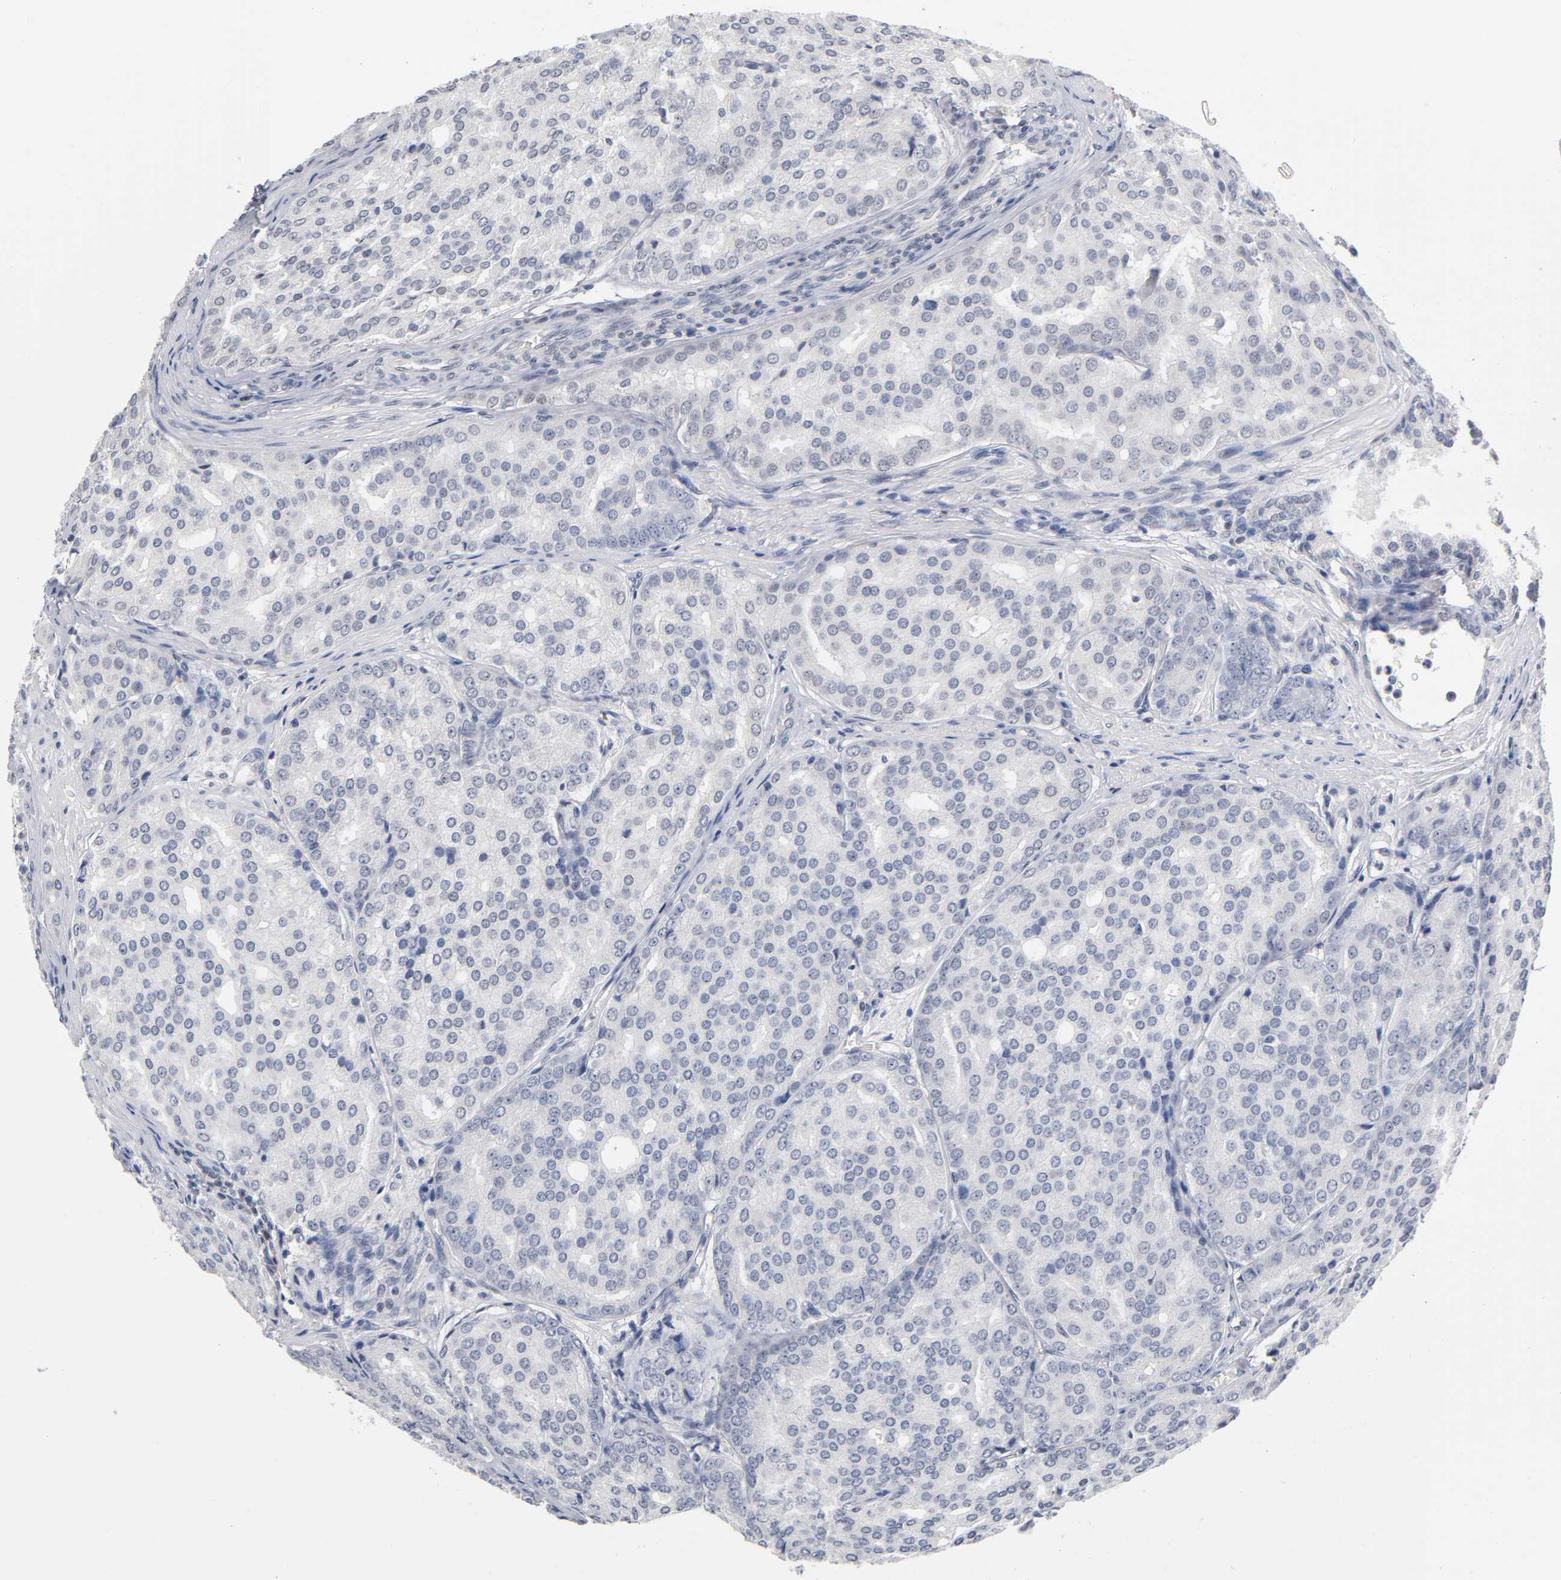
{"staining": {"intensity": "negative", "quantity": "none", "location": "none"}, "tissue": "prostate cancer", "cell_type": "Tumor cells", "image_type": "cancer", "snomed": [{"axis": "morphology", "description": "Adenocarcinoma, High grade"}, {"axis": "topography", "description": "Prostate"}], "caption": "Tumor cells show no significant staining in high-grade adenocarcinoma (prostate). (DAB (3,3'-diaminobenzidine) immunohistochemistry visualized using brightfield microscopy, high magnification).", "gene": "NFATC1", "patient": {"sex": "male", "age": 64}}